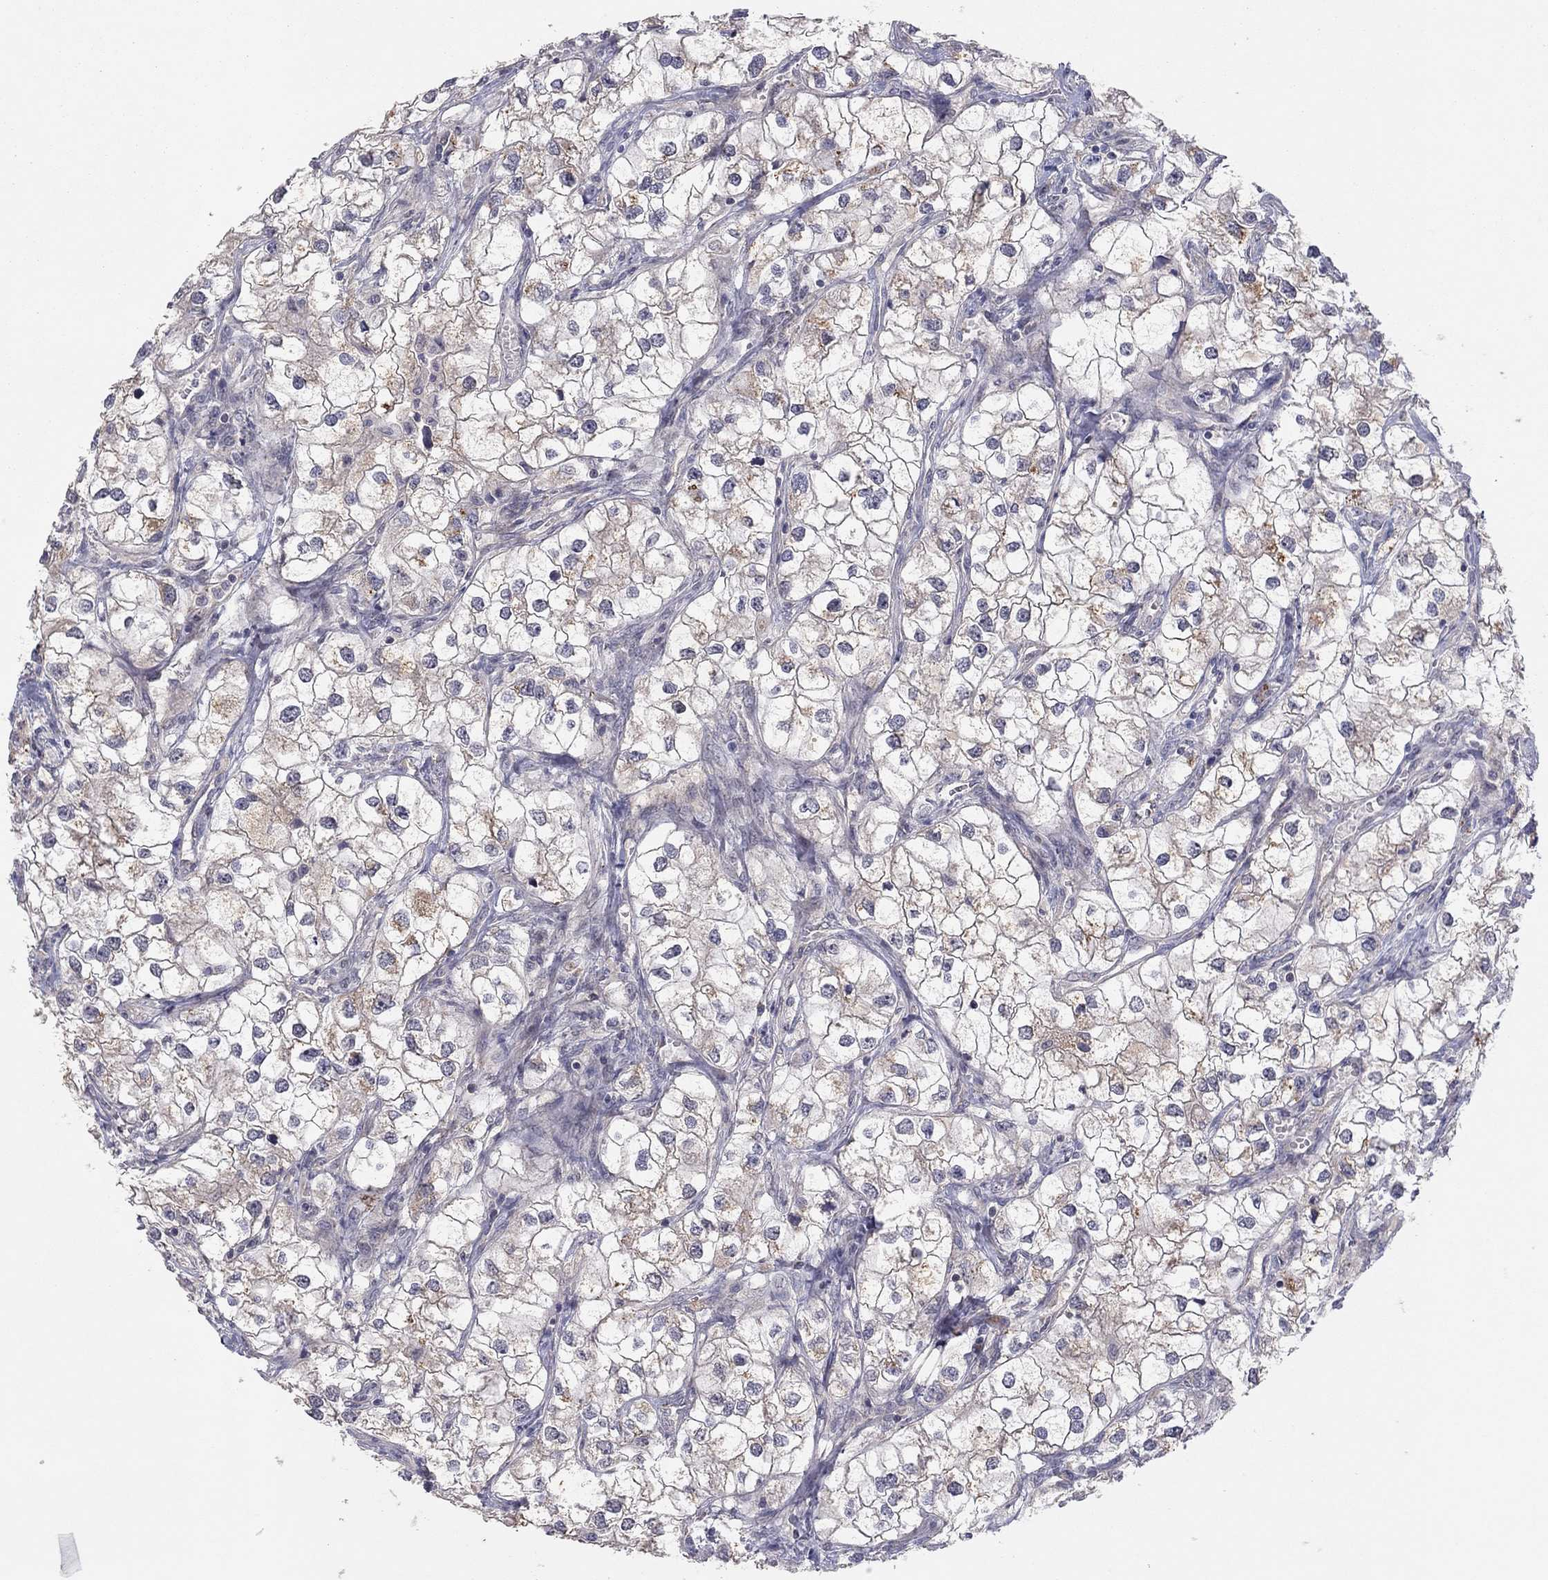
{"staining": {"intensity": "weak", "quantity": "25%-75%", "location": "cytoplasmic/membranous"}, "tissue": "renal cancer", "cell_type": "Tumor cells", "image_type": "cancer", "snomed": [{"axis": "morphology", "description": "Adenocarcinoma, NOS"}, {"axis": "topography", "description": "Kidney"}], "caption": "IHC staining of renal cancer (adenocarcinoma), which demonstrates low levels of weak cytoplasmic/membranous positivity in approximately 25%-75% of tumor cells indicating weak cytoplasmic/membranous protein staining. The staining was performed using DAB (brown) for protein detection and nuclei were counterstained in hematoxylin (blue).", "gene": "CRACDL", "patient": {"sex": "male", "age": 59}}